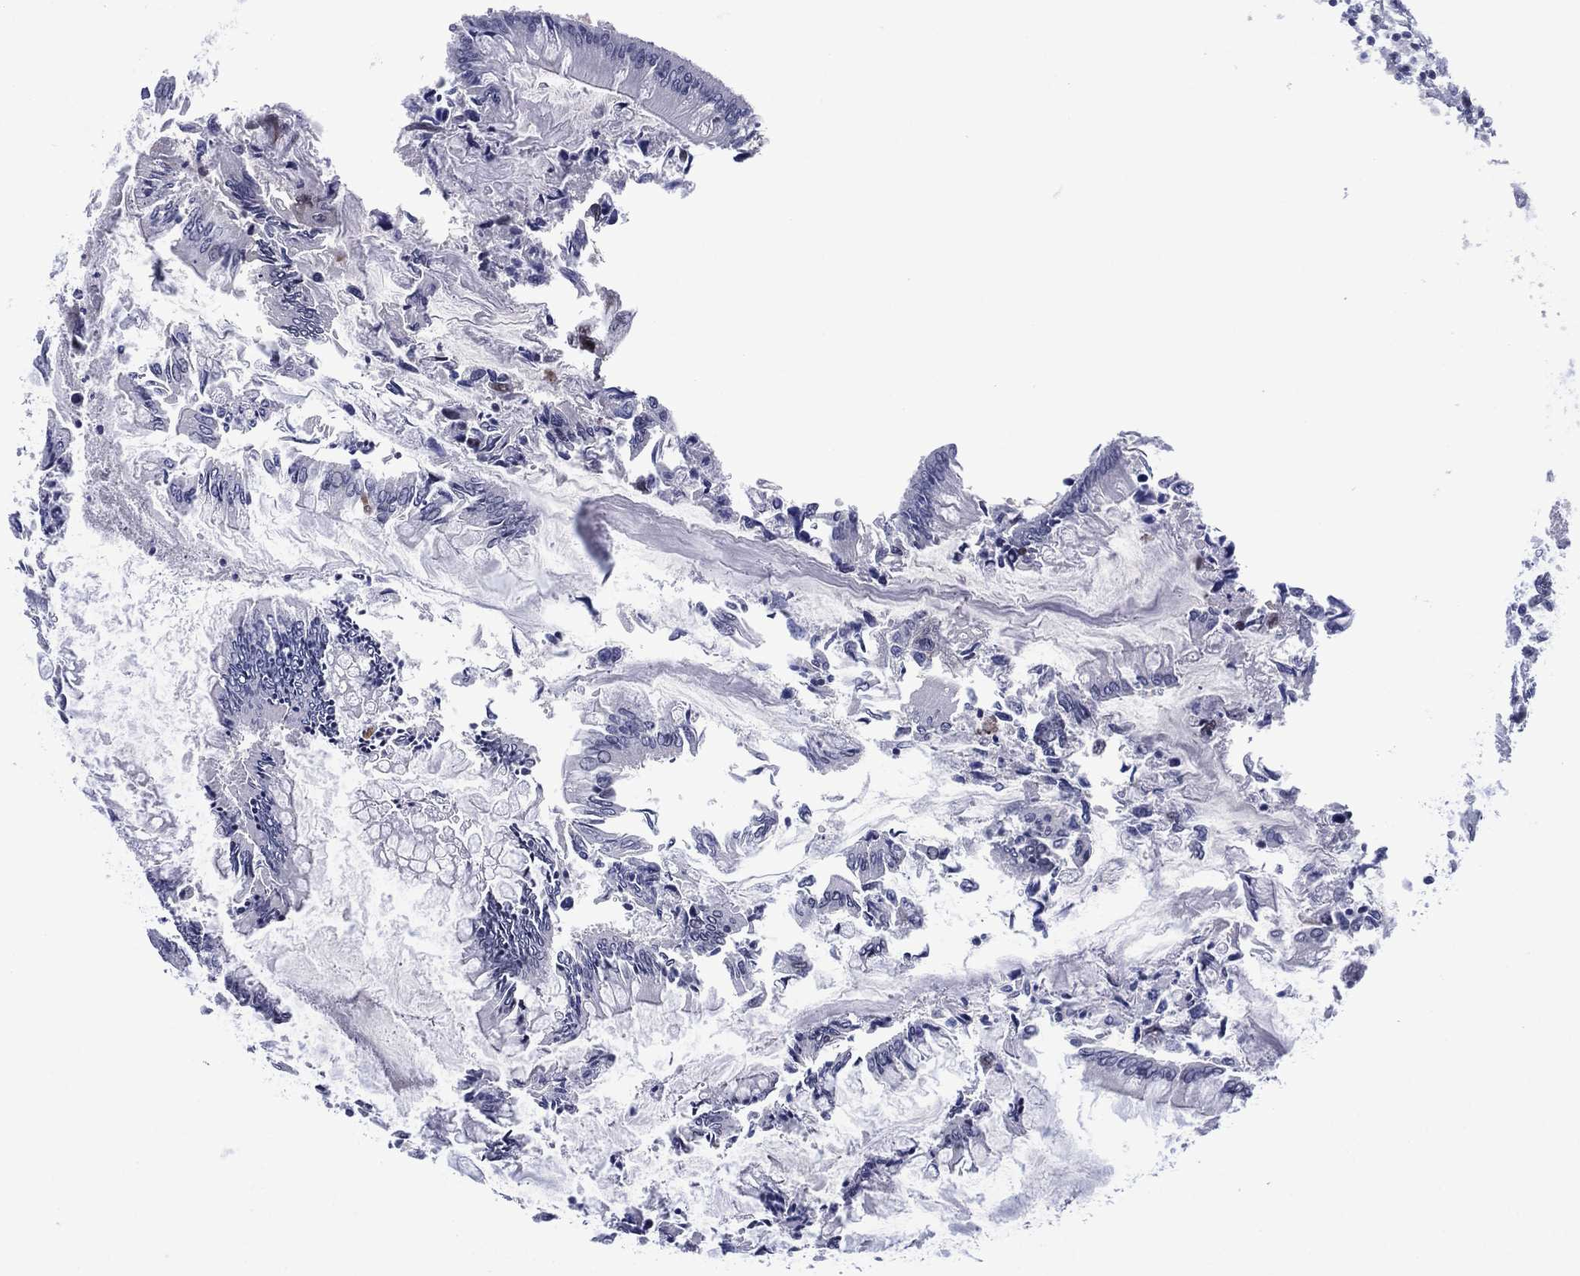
{"staining": {"intensity": "negative", "quantity": "none", "location": "none"}, "tissue": "colorectal cancer", "cell_type": "Tumor cells", "image_type": "cancer", "snomed": [{"axis": "morphology", "description": "Adenocarcinoma, NOS"}, {"axis": "topography", "description": "Colon"}], "caption": "A high-resolution photomicrograph shows IHC staining of adenocarcinoma (colorectal), which shows no significant staining in tumor cells. (DAB immunohistochemistry (IHC) visualized using brightfield microscopy, high magnification).", "gene": "GATA6", "patient": {"sex": "female", "age": 65}}